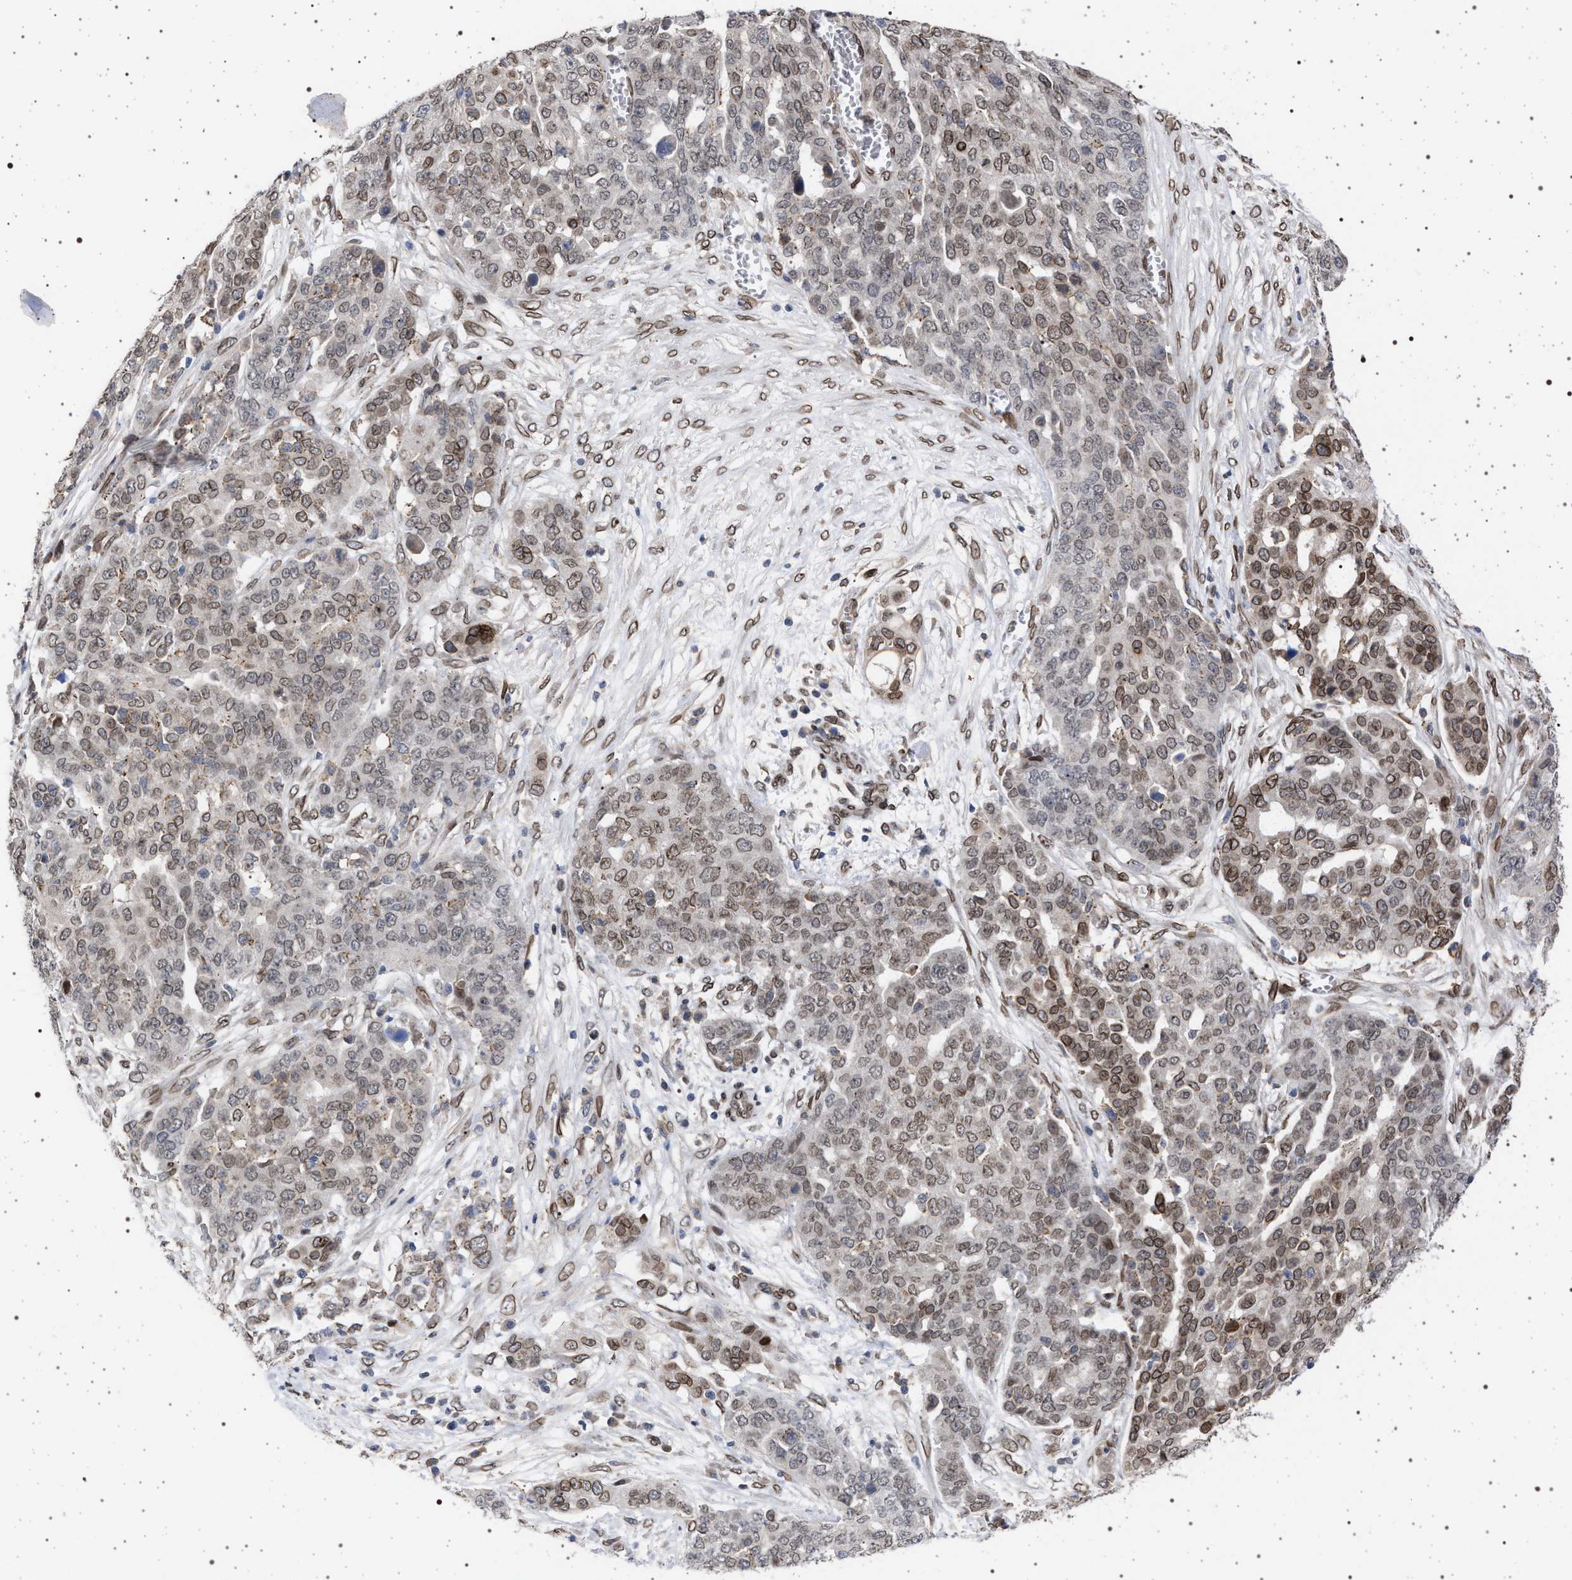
{"staining": {"intensity": "moderate", "quantity": "25%-75%", "location": "cytoplasmic/membranous,nuclear"}, "tissue": "ovarian cancer", "cell_type": "Tumor cells", "image_type": "cancer", "snomed": [{"axis": "morphology", "description": "Cystadenocarcinoma, serous, NOS"}, {"axis": "topography", "description": "Soft tissue"}, {"axis": "topography", "description": "Ovary"}], "caption": "Moderate cytoplasmic/membranous and nuclear expression for a protein is identified in about 25%-75% of tumor cells of ovarian cancer using immunohistochemistry.", "gene": "ING2", "patient": {"sex": "female", "age": 57}}